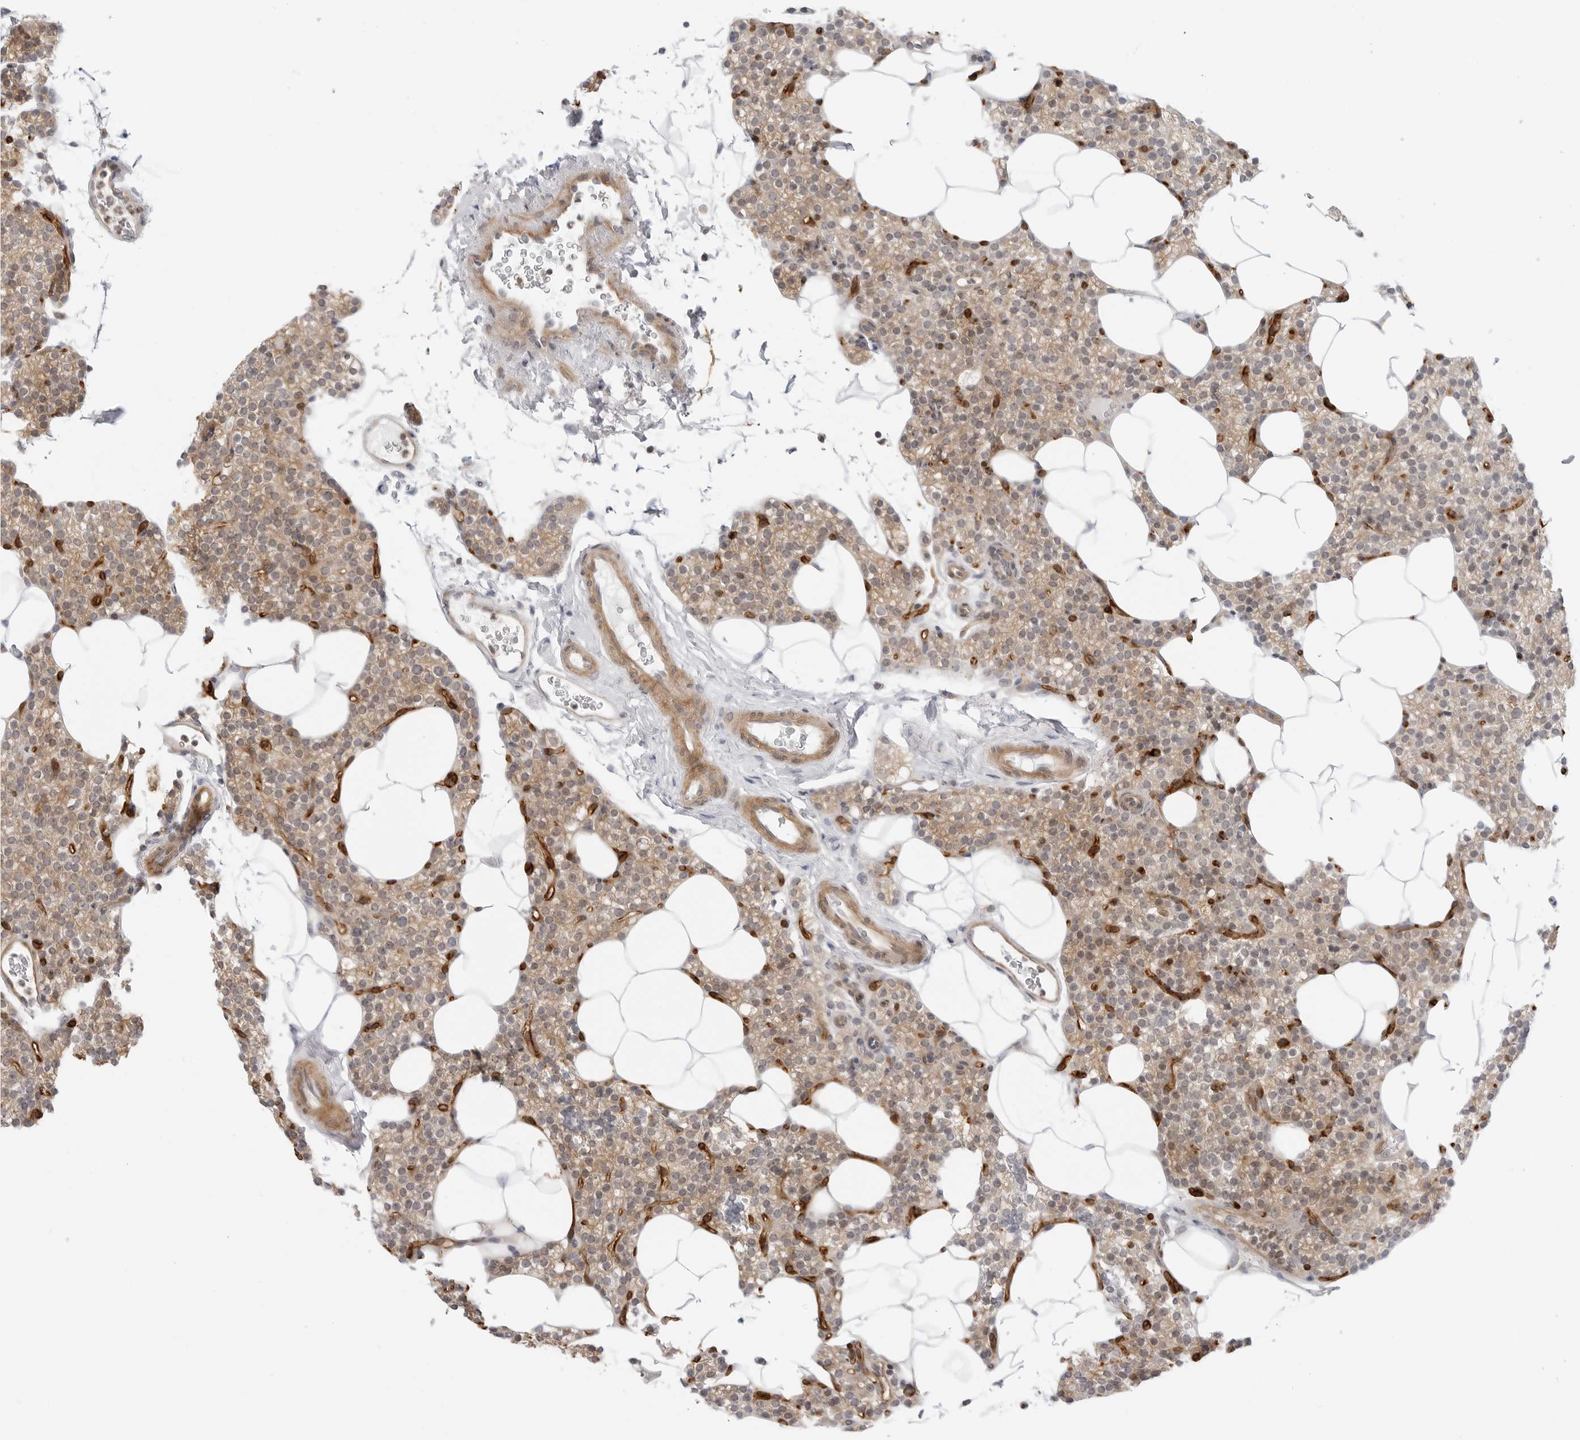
{"staining": {"intensity": "weak", "quantity": "25%-75%", "location": "cytoplasmic/membranous"}, "tissue": "parathyroid gland", "cell_type": "Glandular cells", "image_type": "normal", "snomed": [{"axis": "morphology", "description": "Normal tissue, NOS"}, {"axis": "topography", "description": "Parathyroid gland"}], "caption": "This image exhibits IHC staining of benign parathyroid gland, with low weak cytoplasmic/membranous expression in about 25%-75% of glandular cells.", "gene": "STXBP3", "patient": {"sex": "female", "age": 56}}